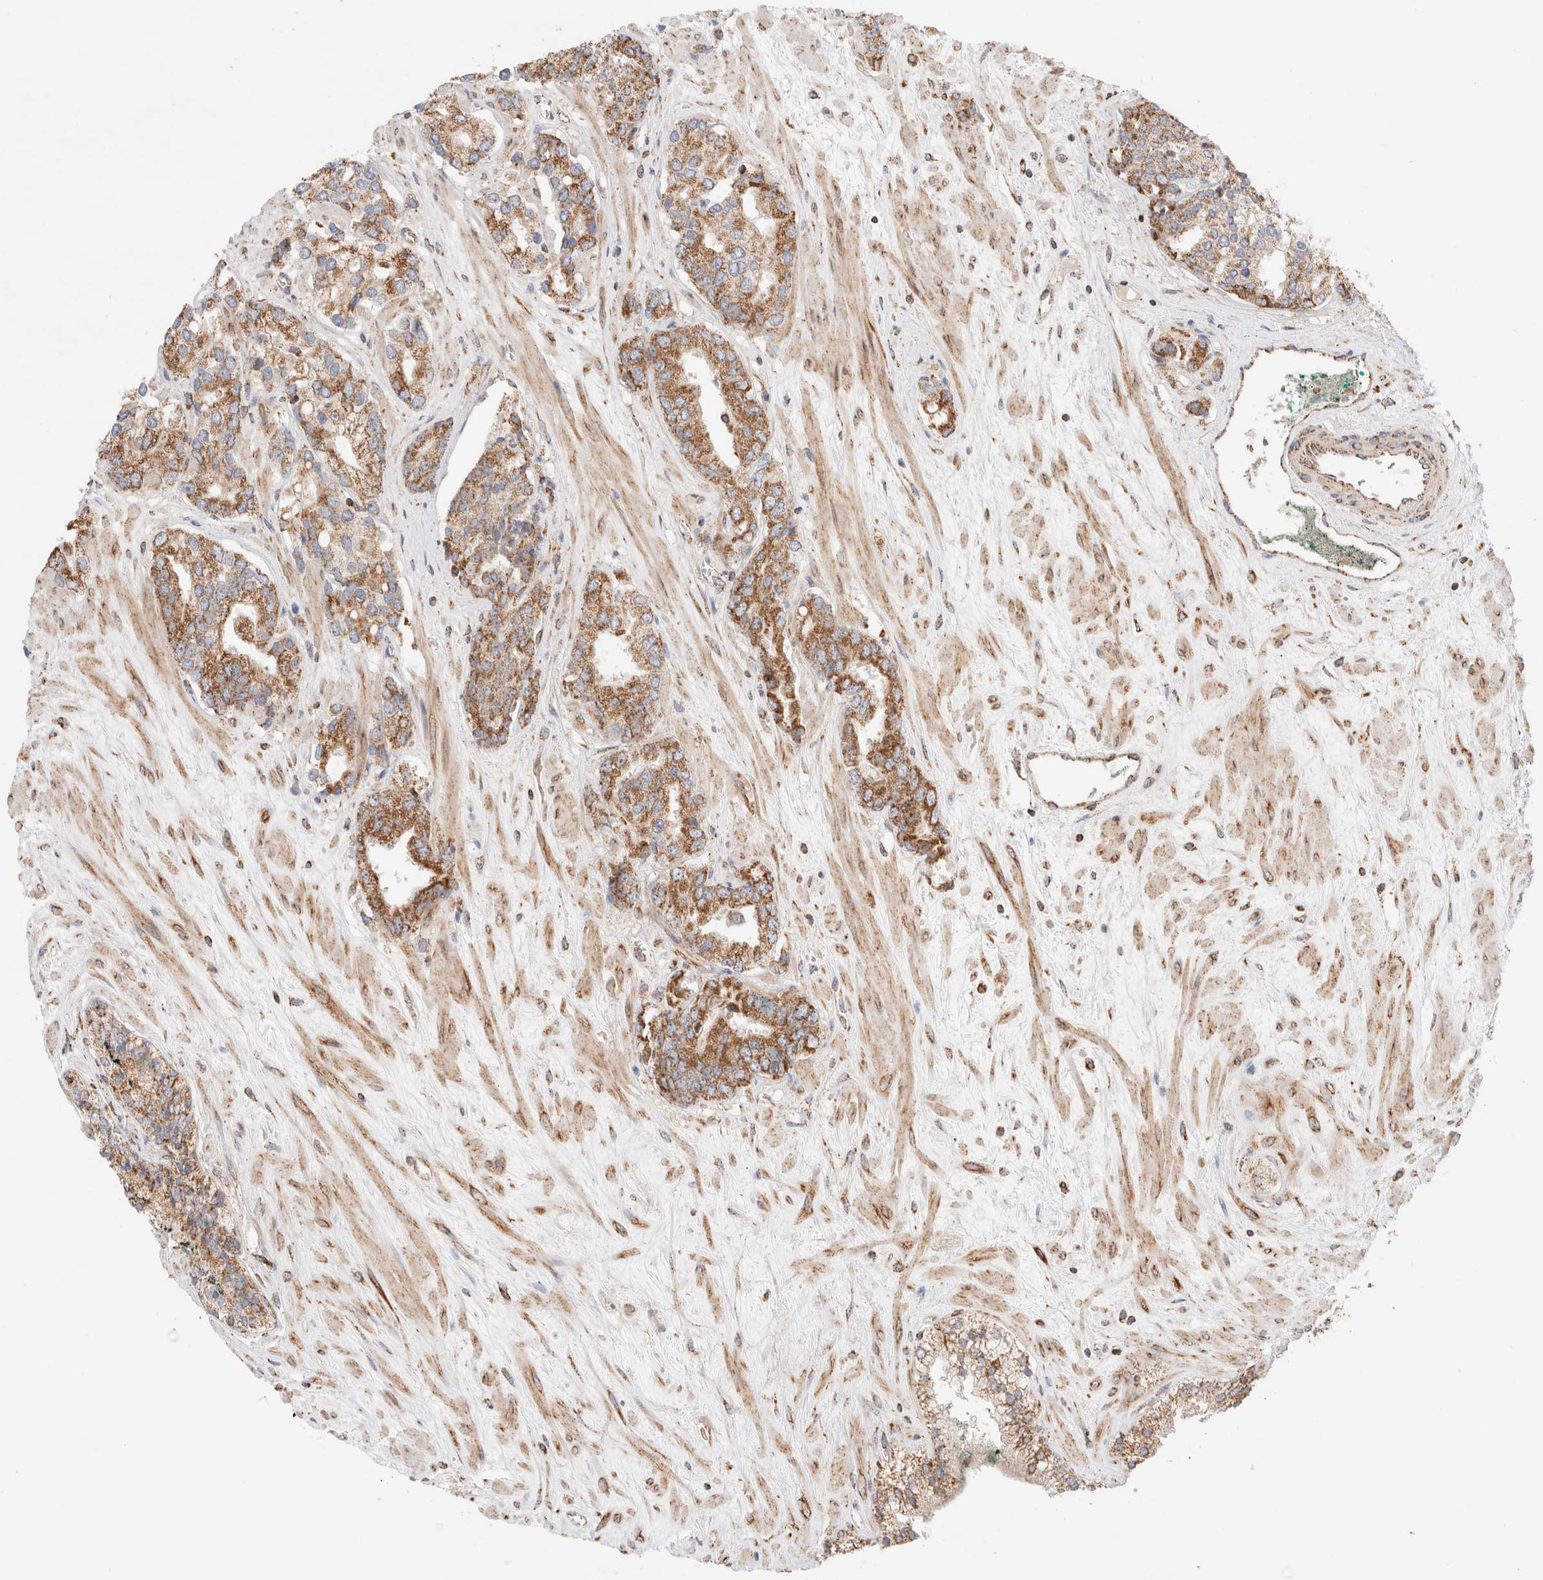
{"staining": {"intensity": "moderate", "quantity": "25%-75%", "location": "cytoplasmic/membranous"}, "tissue": "prostate cancer", "cell_type": "Tumor cells", "image_type": "cancer", "snomed": [{"axis": "morphology", "description": "Adenocarcinoma, High grade"}, {"axis": "topography", "description": "Prostate"}], "caption": "Immunohistochemistry image of neoplastic tissue: prostate cancer stained using immunohistochemistry displays medium levels of moderate protein expression localized specifically in the cytoplasmic/membranous of tumor cells, appearing as a cytoplasmic/membranous brown color.", "gene": "TMPPE", "patient": {"sex": "male", "age": 71}}